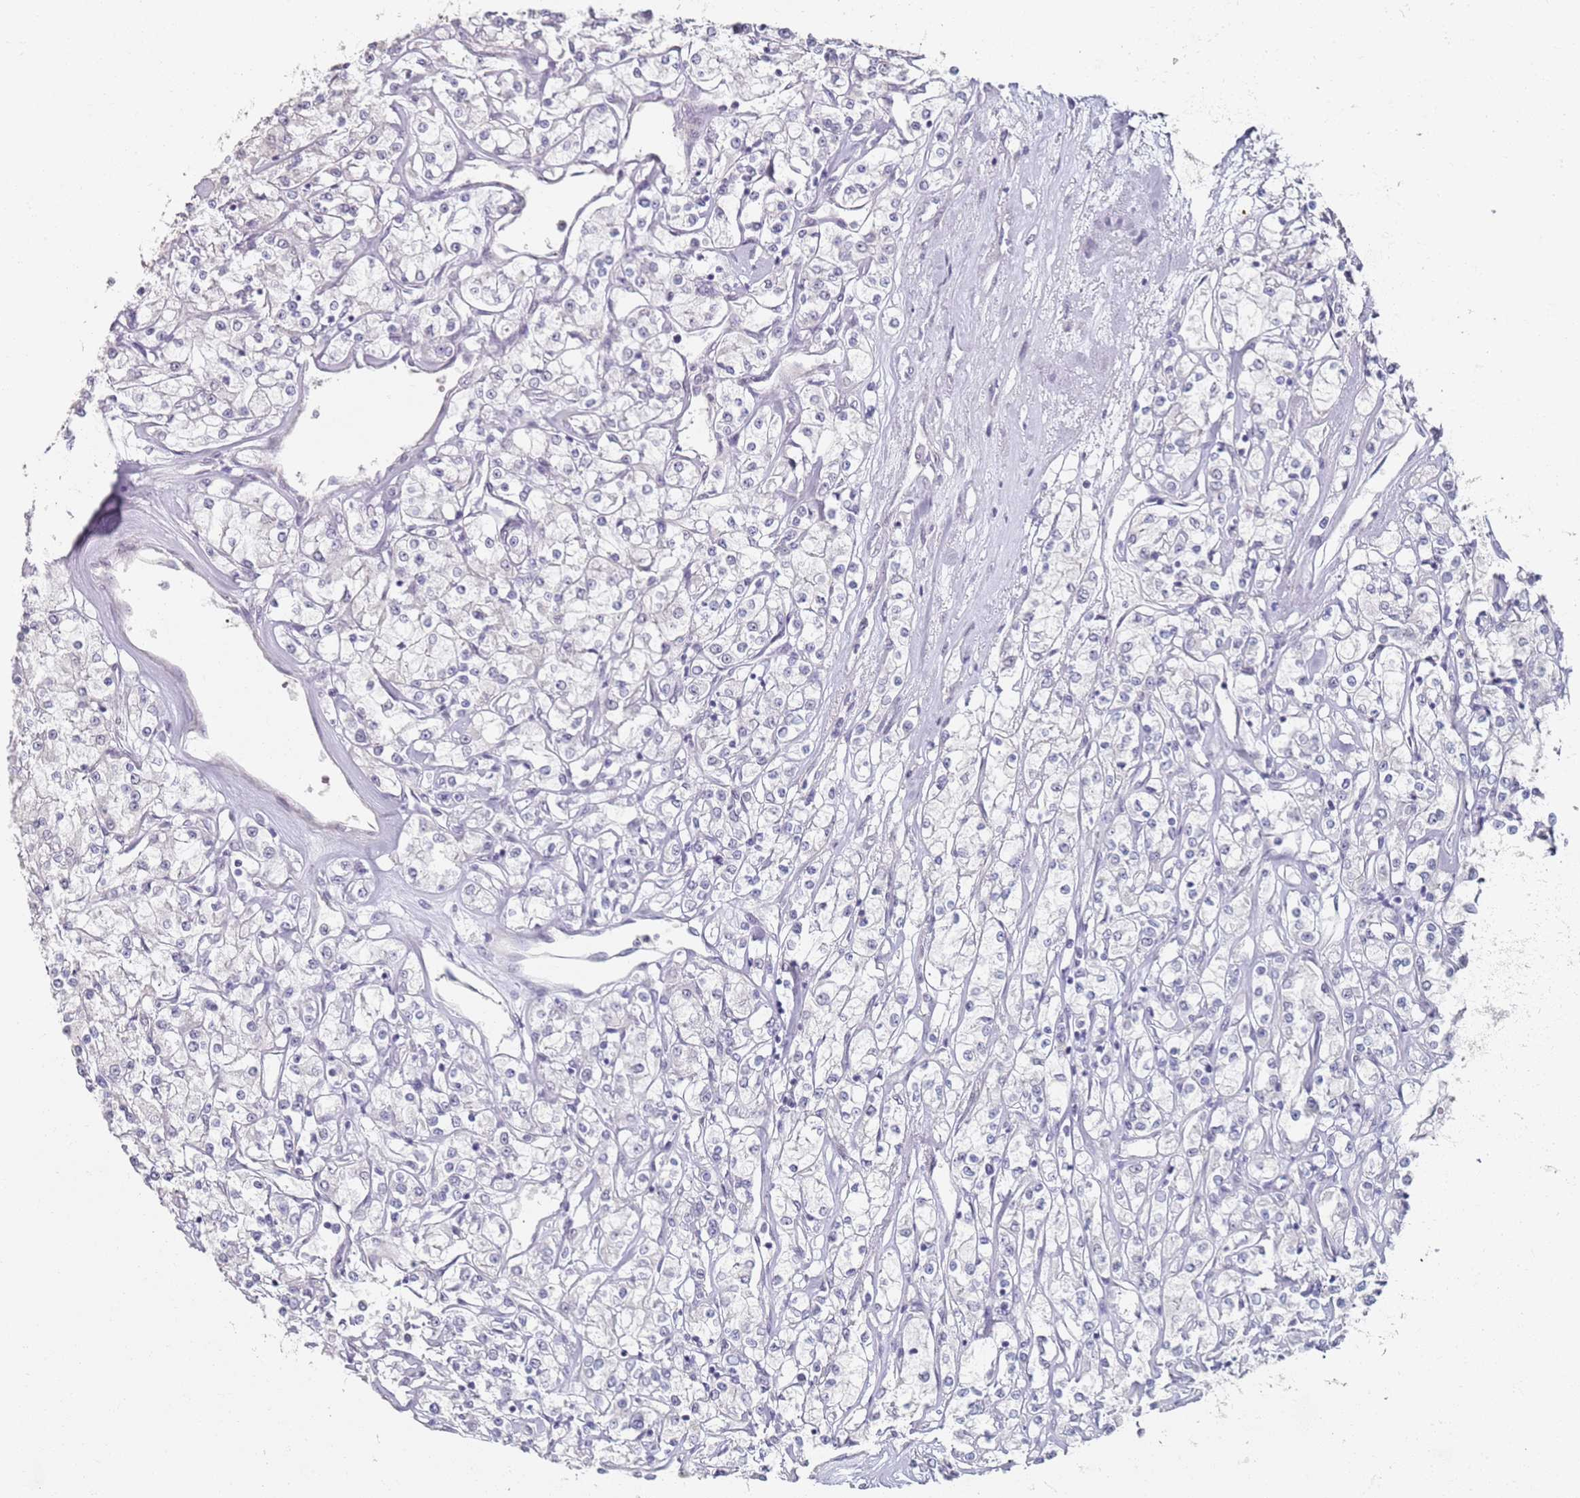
{"staining": {"intensity": "negative", "quantity": "none", "location": "none"}, "tissue": "renal cancer", "cell_type": "Tumor cells", "image_type": "cancer", "snomed": [{"axis": "morphology", "description": "Adenocarcinoma, NOS"}, {"axis": "topography", "description": "Kidney"}], "caption": "A photomicrograph of renal cancer (adenocarcinoma) stained for a protein reveals no brown staining in tumor cells.", "gene": "DNAH11", "patient": {"sex": "female", "age": 59}}